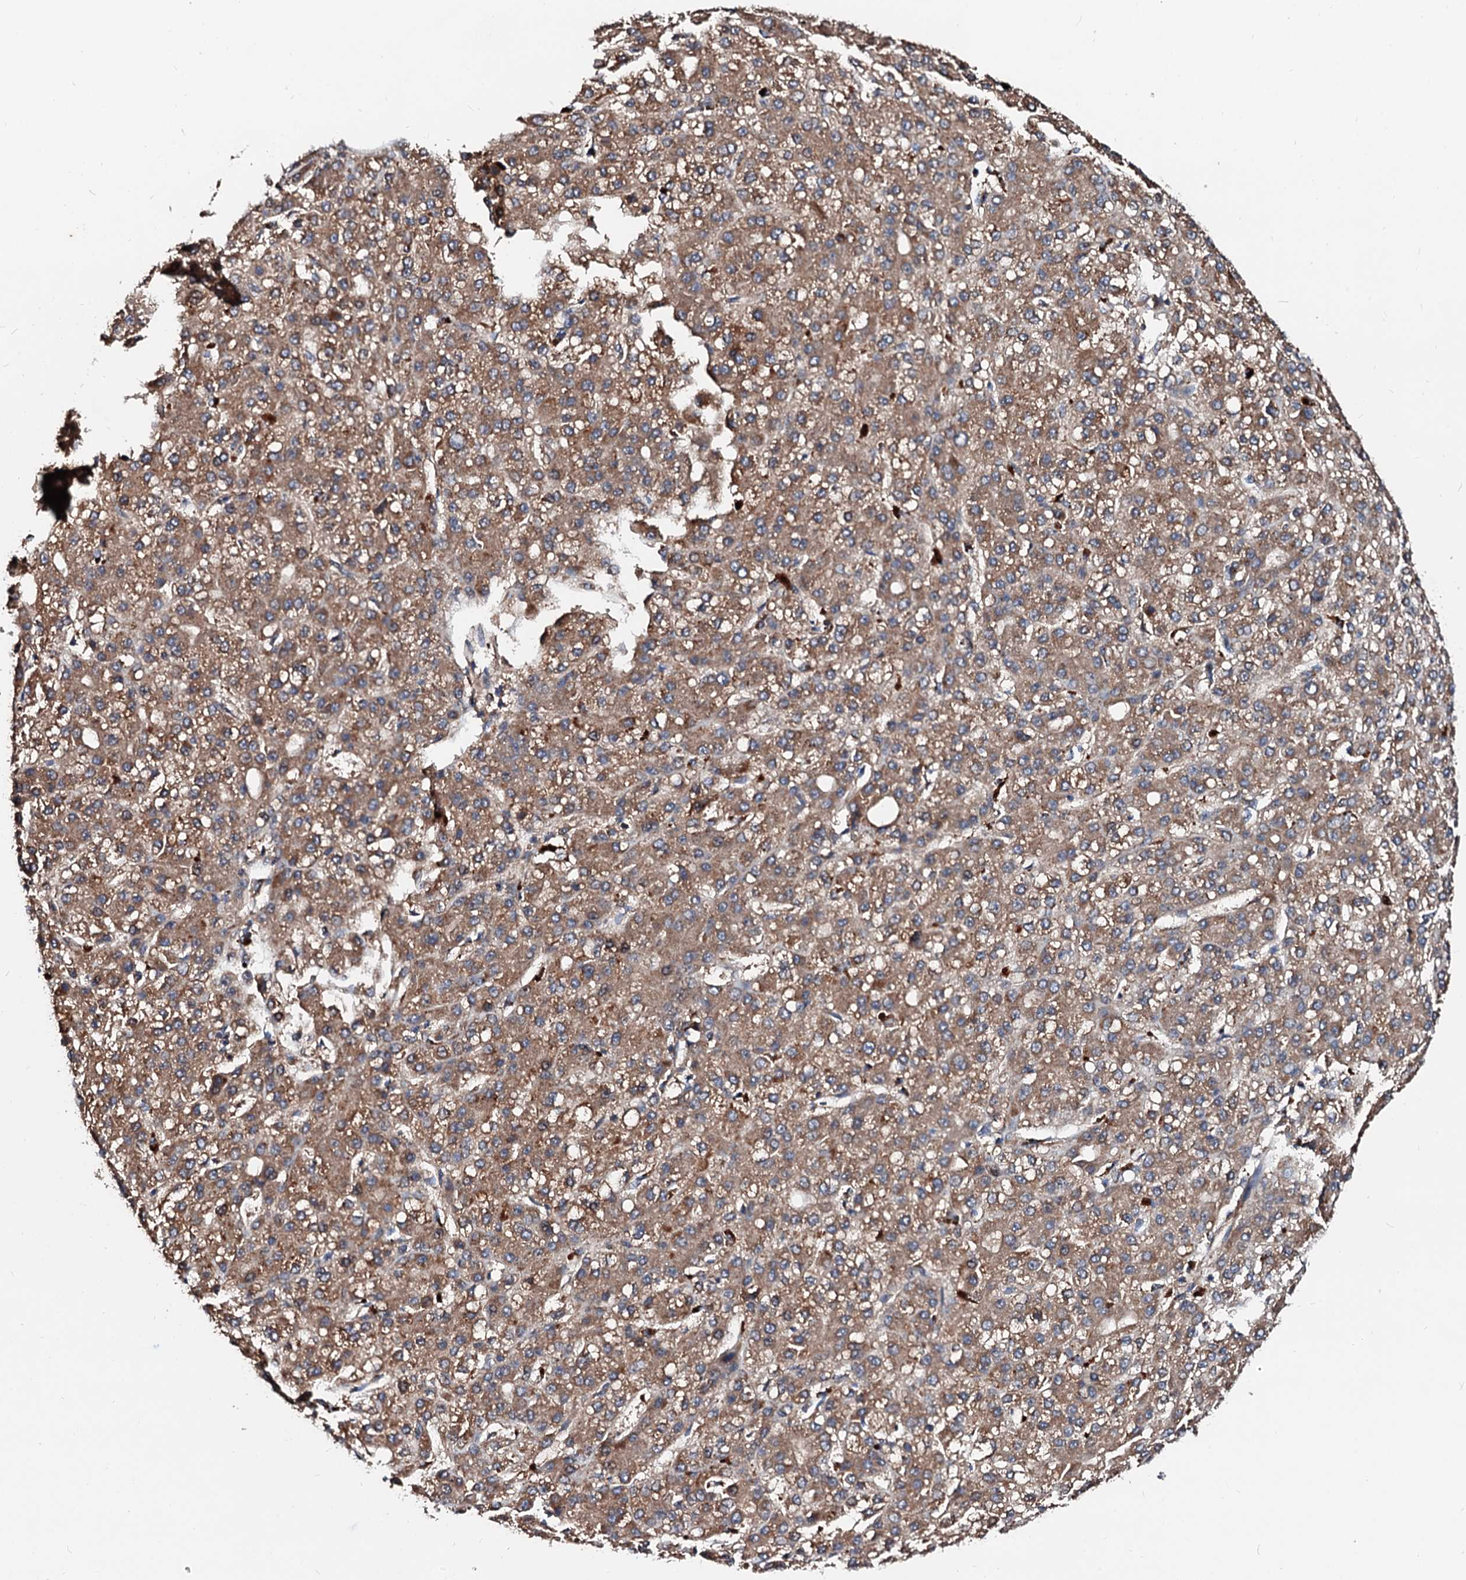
{"staining": {"intensity": "moderate", "quantity": ">75%", "location": "cytoplasmic/membranous"}, "tissue": "liver cancer", "cell_type": "Tumor cells", "image_type": "cancer", "snomed": [{"axis": "morphology", "description": "Carcinoma, Hepatocellular, NOS"}, {"axis": "topography", "description": "Liver"}], "caption": "A high-resolution micrograph shows immunohistochemistry staining of hepatocellular carcinoma (liver), which displays moderate cytoplasmic/membranous positivity in approximately >75% of tumor cells.", "gene": "EXTL1", "patient": {"sex": "male", "age": 67}}